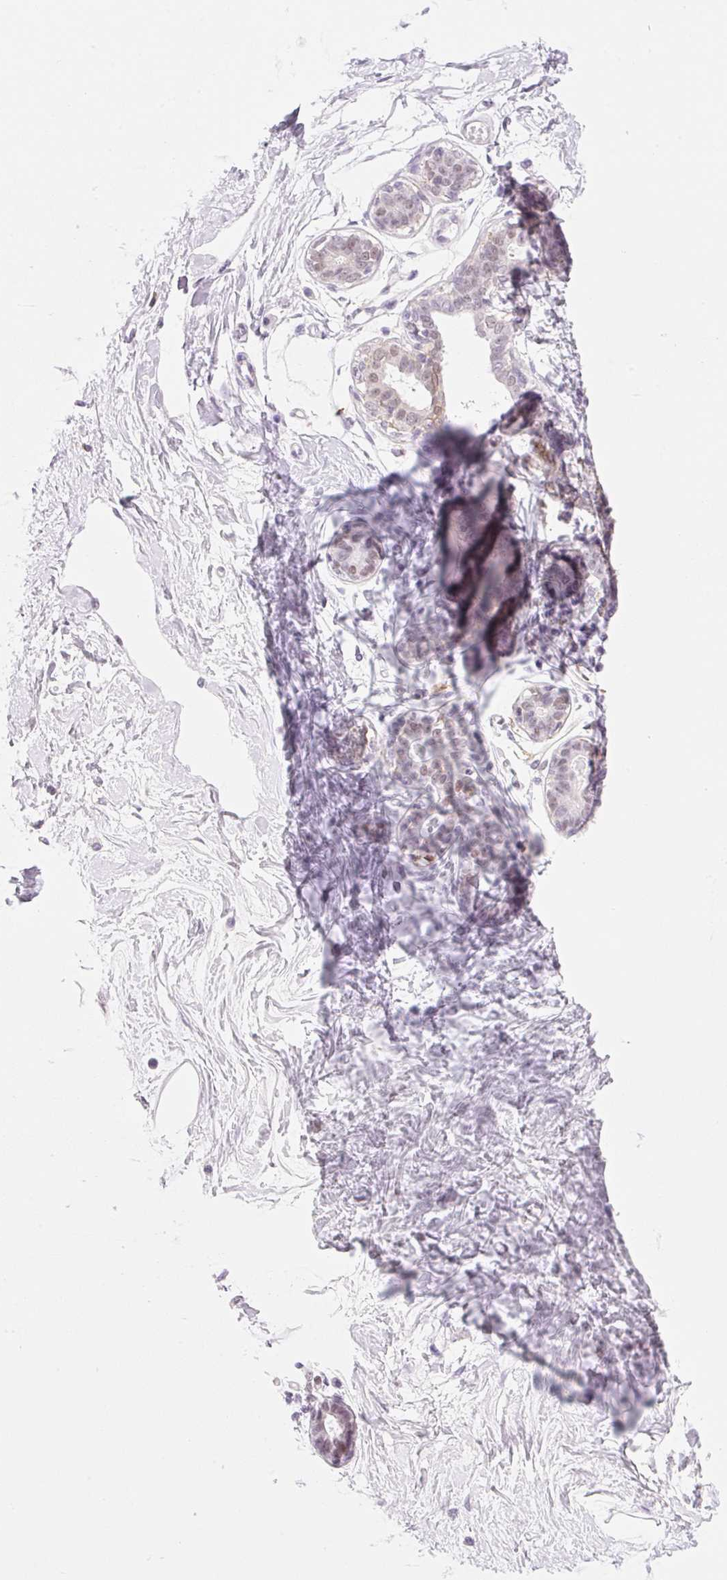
{"staining": {"intensity": "negative", "quantity": "none", "location": "none"}, "tissue": "breast", "cell_type": "Adipocytes", "image_type": "normal", "snomed": [{"axis": "morphology", "description": "Normal tissue, NOS"}, {"axis": "topography", "description": "Breast"}], "caption": "Adipocytes are negative for brown protein staining in unremarkable breast. (IHC, brightfield microscopy, high magnification).", "gene": "PALM3", "patient": {"sex": "female", "age": 45}}